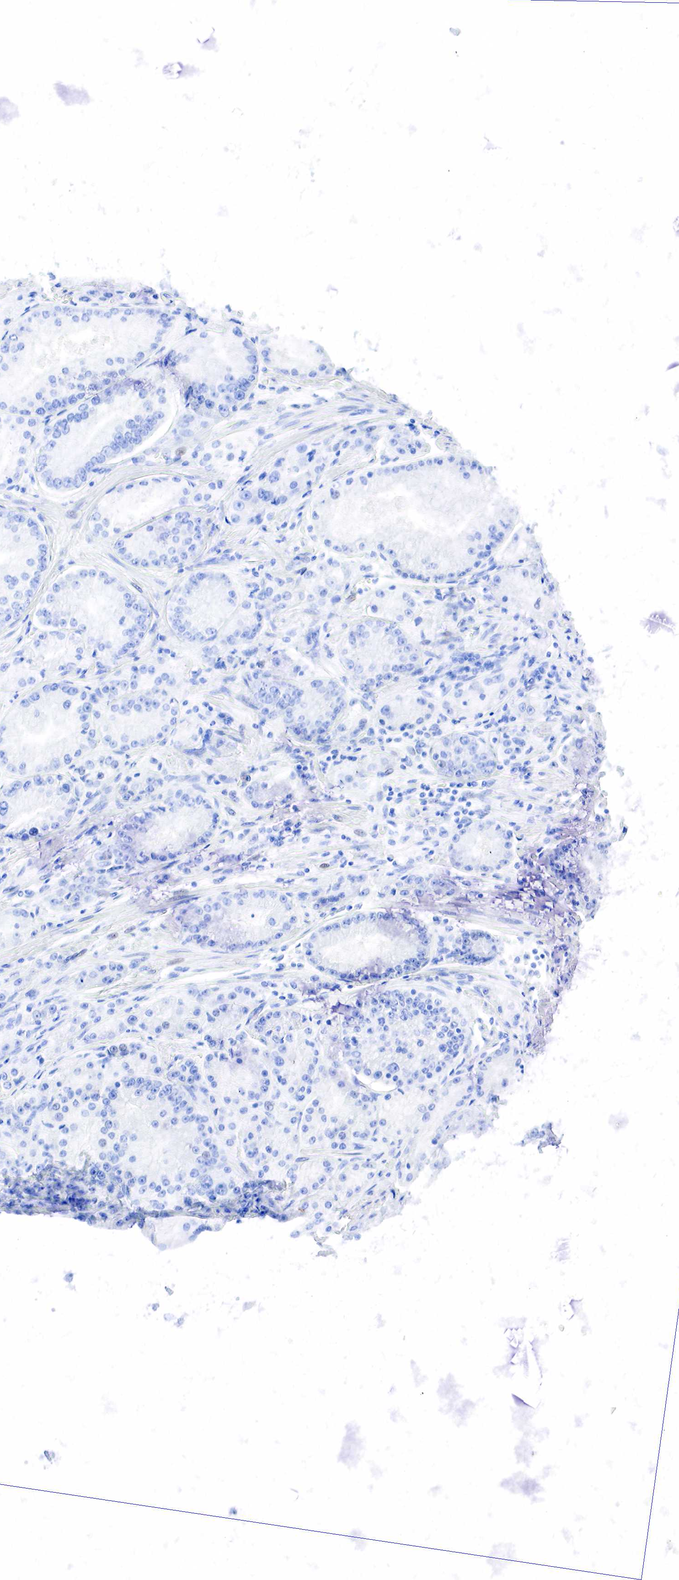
{"staining": {"intensity": "negative", "quantity": "none", "location": "none"}, "tissue": "prostate cancer", "cell_type": "Tumor cells", "image_type": "cancer", "snomed": [{"axis": "morphology", "description": "Adenocarcinoma, Medium grade"}, {"axis": "topography", "description": "Prostate"}], "caption": "Image shows no protein positivity in tumor cells of medium-grade adenocarcinoma (prostate) tissue. (Immunohistochemistry (ihc), brightfield microscopy, high magnification).", "gene": "PTH", "patient": {"sex": "male", "age": 72}}